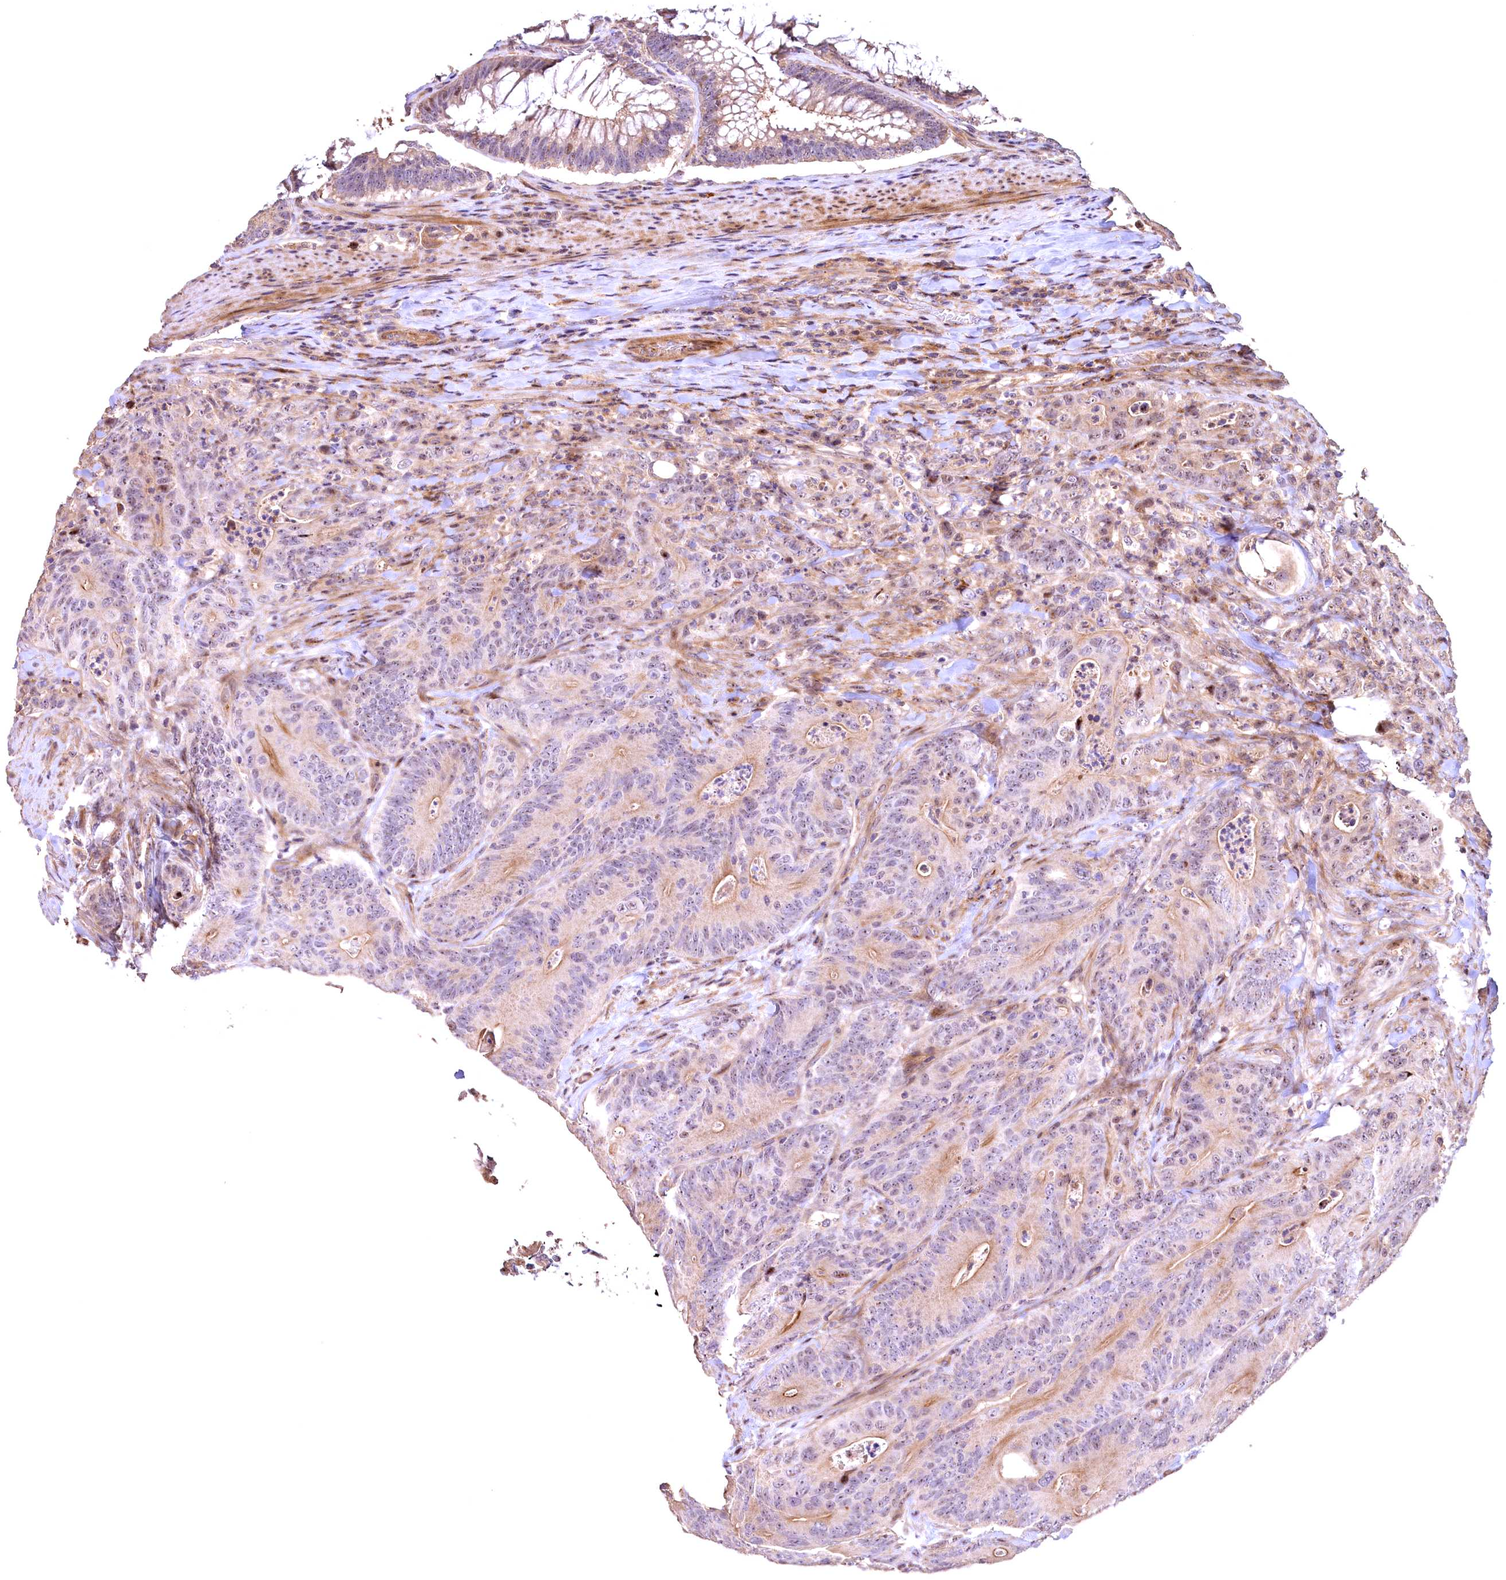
{"staining": {"intensity": "weak", "quantity": "<25%", "location": "cytoplasmic/membranous,nuclear"}, "tissue": "colorectal cancer", "cell_type": "Tumor cells", "image_type": "cancer", "snomed": [{"axis": "morphology", "description": "Normal tissue, NOS"}, {"axis": "topography", "description": "Colon"}], "caption": "DAB immunohistochemical staining of human colorectal cancer exhibits no significant expression in tumor cells.", "gene": "FUZ", "patient": {"sex": "female", "age": 82}}